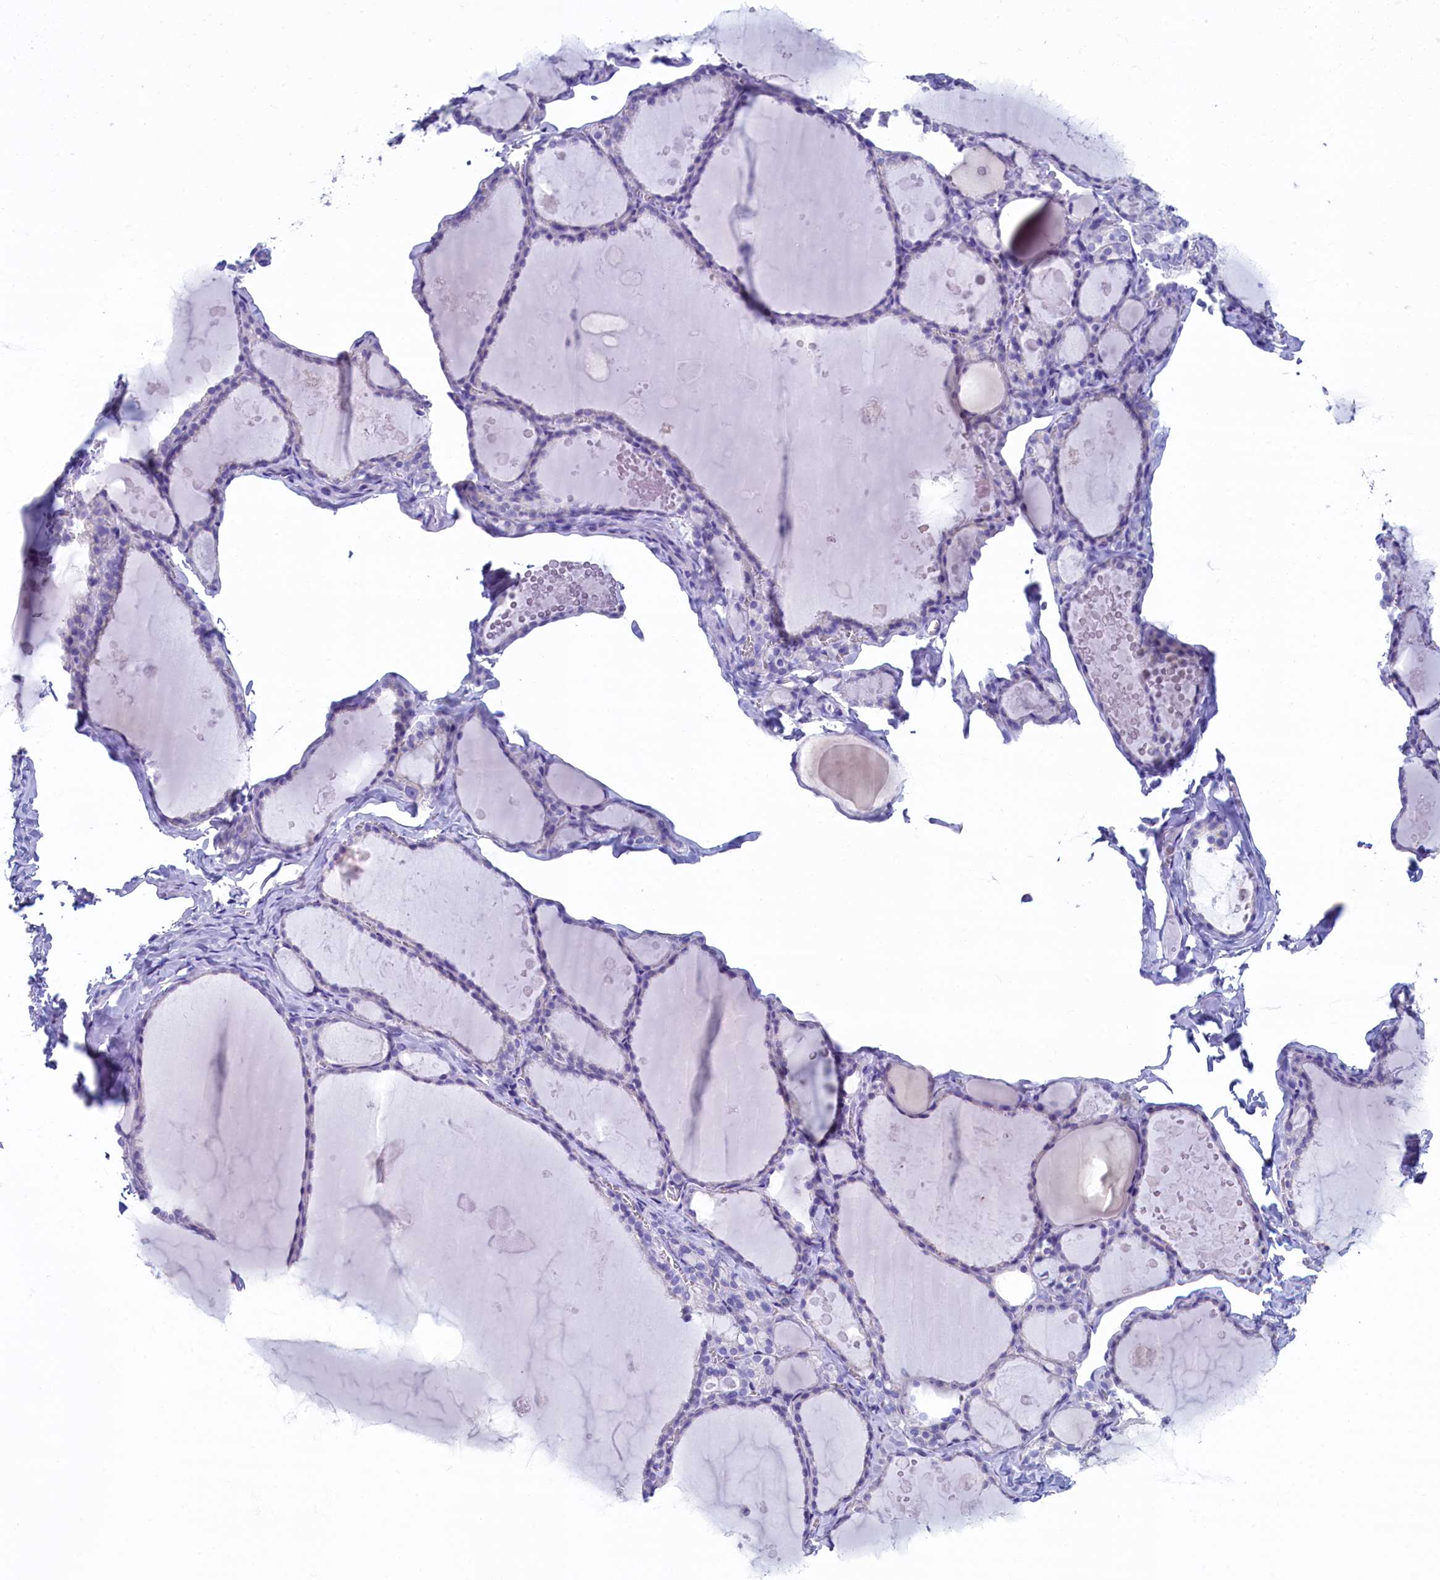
{"staining": {"intensity": "negative", "quantity": "none", "location": "none"}, "tissue": "thyroid gland", "cell_type": "Glandular cells", "image_type": "normal", "snomed": [{"axis": "morphology", "description": "Normal tissue, NOS"}, {"axis": "topography", "description": "Thyroid gland"}], "caption": "A high-resolution micrograph shows immunohistochemistry staining of normal thyroid gland, which exhibits no significant expression in glandular cells.", "gene": "SKA3", "patient": {"sex": "male", "age": 56}}